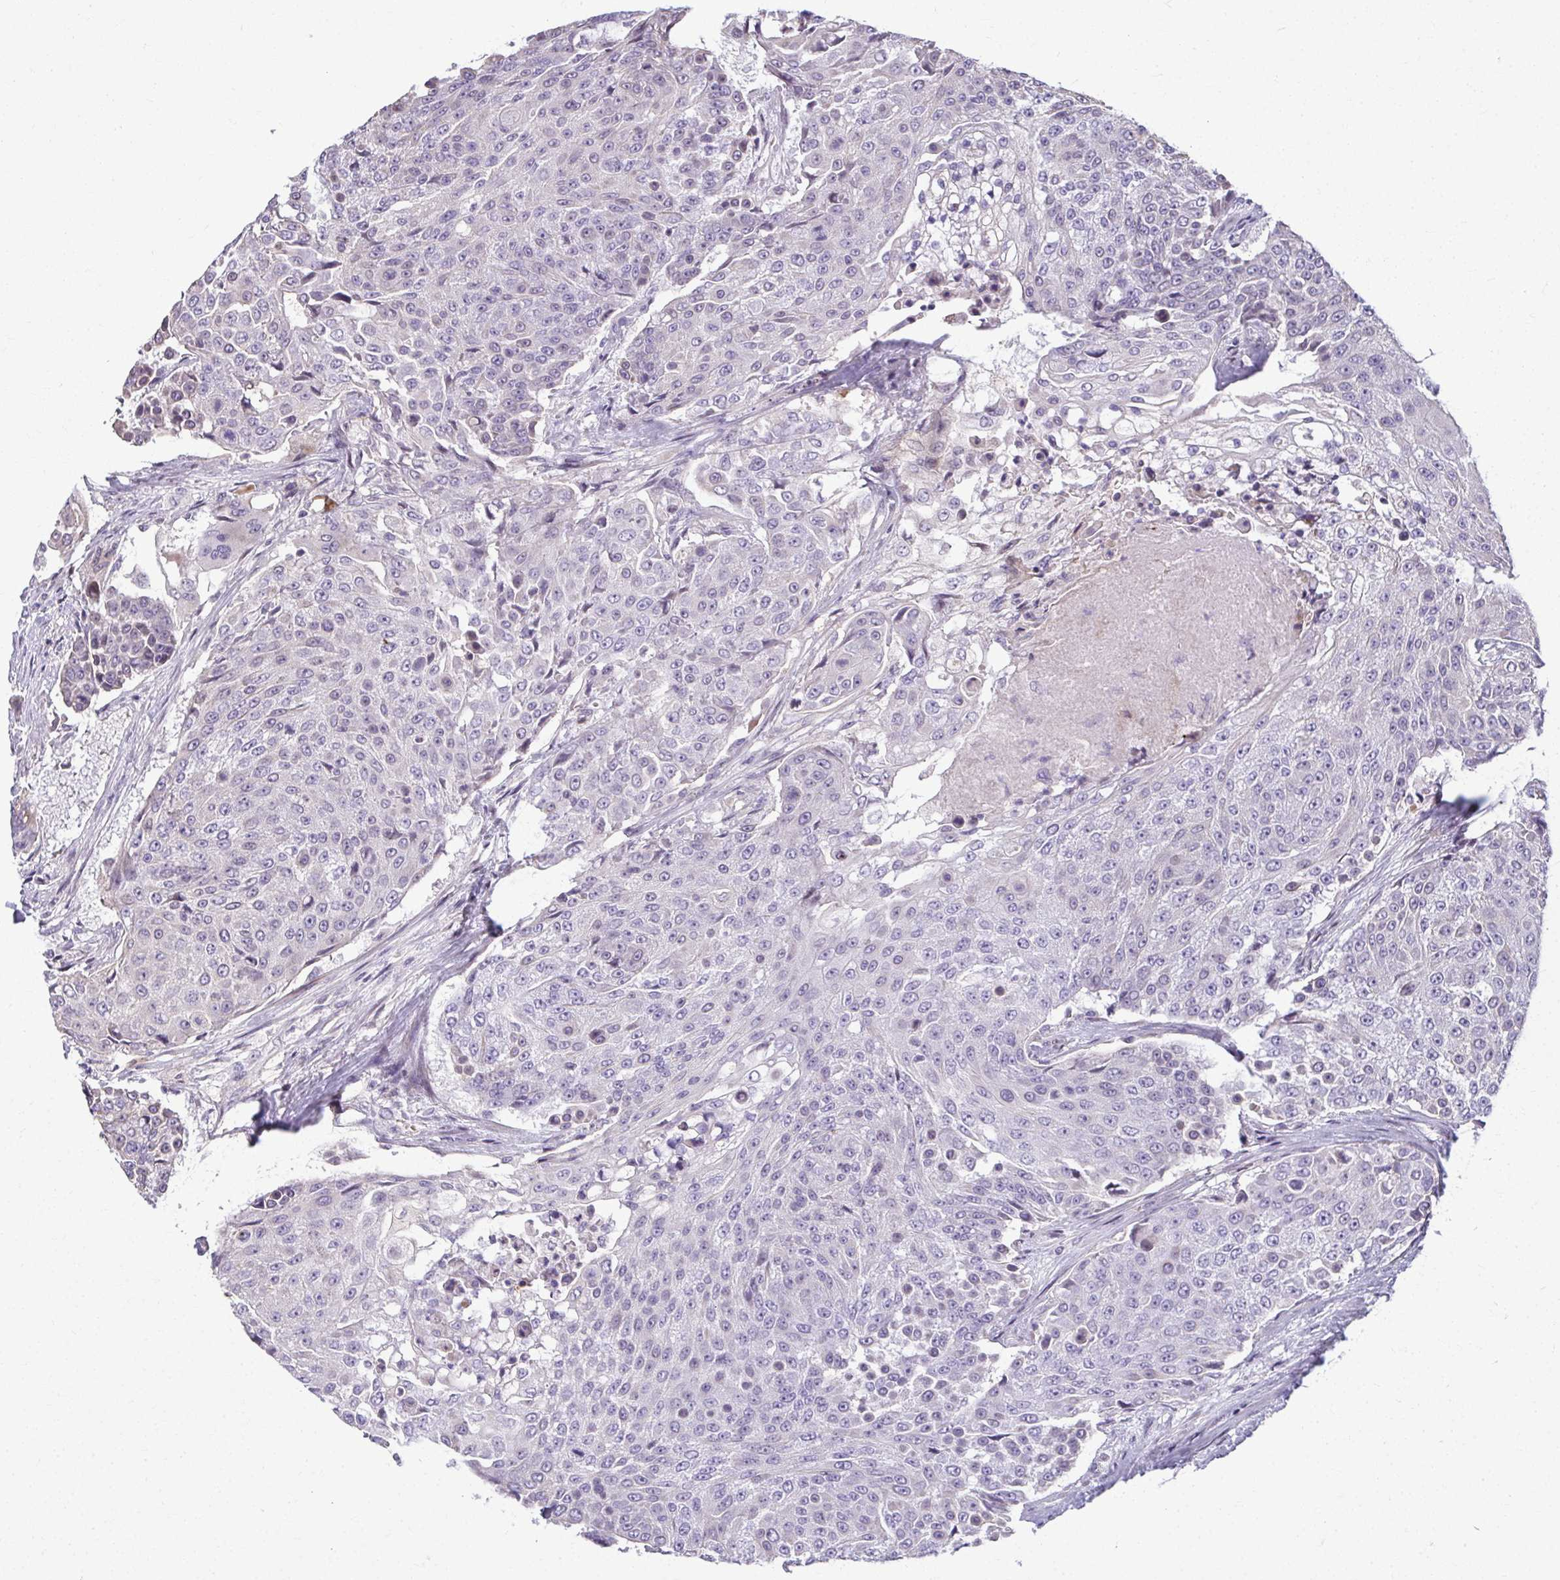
{"staining": {"intensity": "negative", "quantity": "none", "location": "none"}, "tissue": "urothelial cancer", "cell_type": "Tumor cells", "image_type": "cancer", "snomed": [{"axis": "morphology", "description": "Urothelial carcinoma, High grade"}, {"axis": "topography", "description": "Urinary bladder"}], "caption": "A high-resolution image shows immunohistochemistry (IHC) staining of urothelial carcinoma (high-grade), which demonstrates no significant staining in tumor cells. Nuclei are stained in blue.", "gene": "ODF1", "patient": {"sex": "female", "age": 63}}